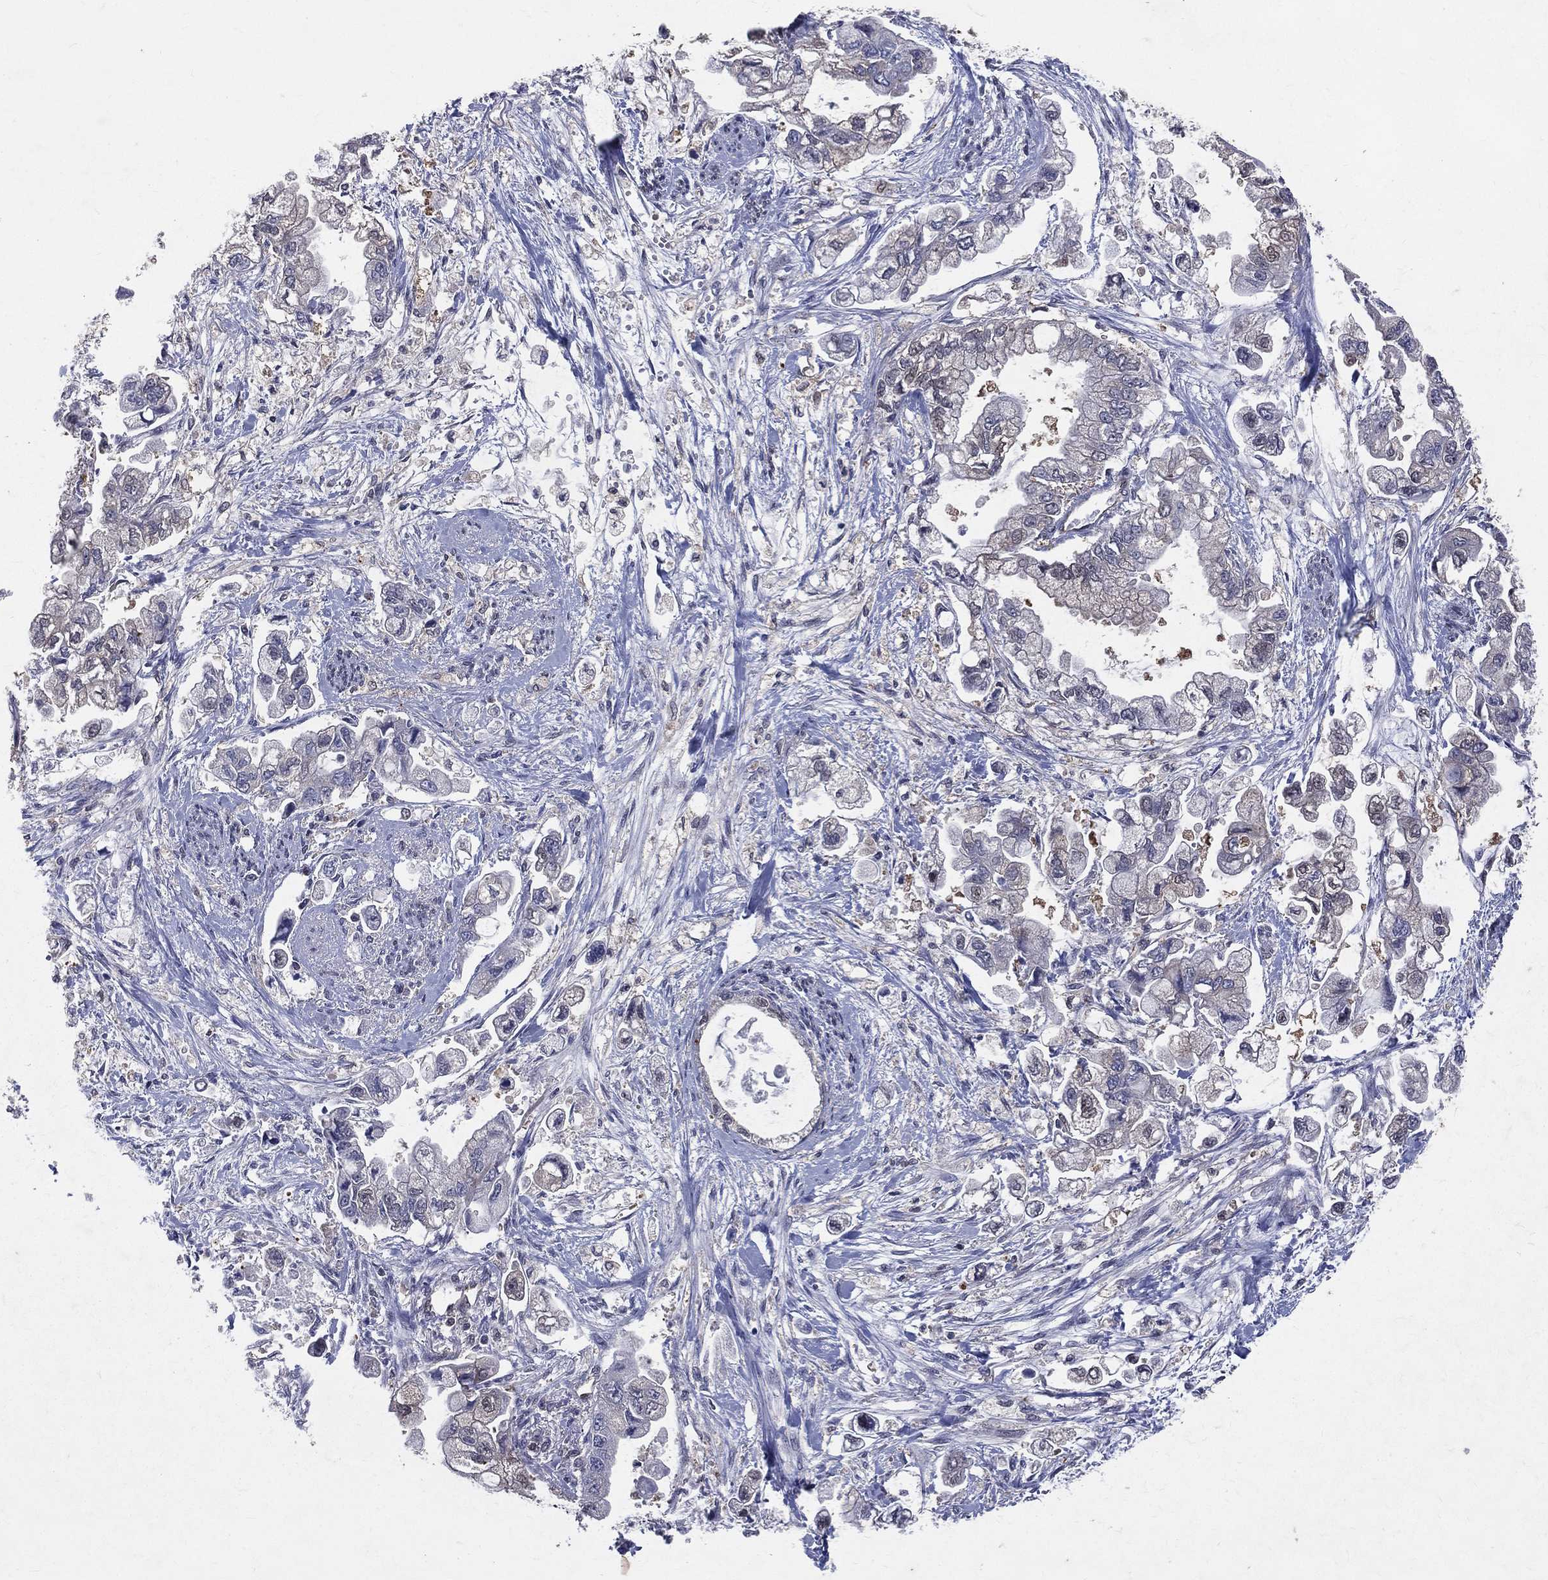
{"staining": {"intensity": "negative", "quantity": "none", "location": "none"}, "tissue": "stomach cancer", "cell_type": "Tumor cells", "image_type": "cancer", "snomed": [{"axis": "morphology", "description": "Normal tissue, NOS"}, {"axis": "morphology", "description": "Adenocarcinoma, NOS"}, {"axis": "topography", "description": "Stomach"}], "caption": "Photomicrograph shows no protein staining in tumor cells of stomach cancer (adenocarcinoma) tissue.", "gene": "GMPR2", "patient": {"sex": "male", "age": 62}}